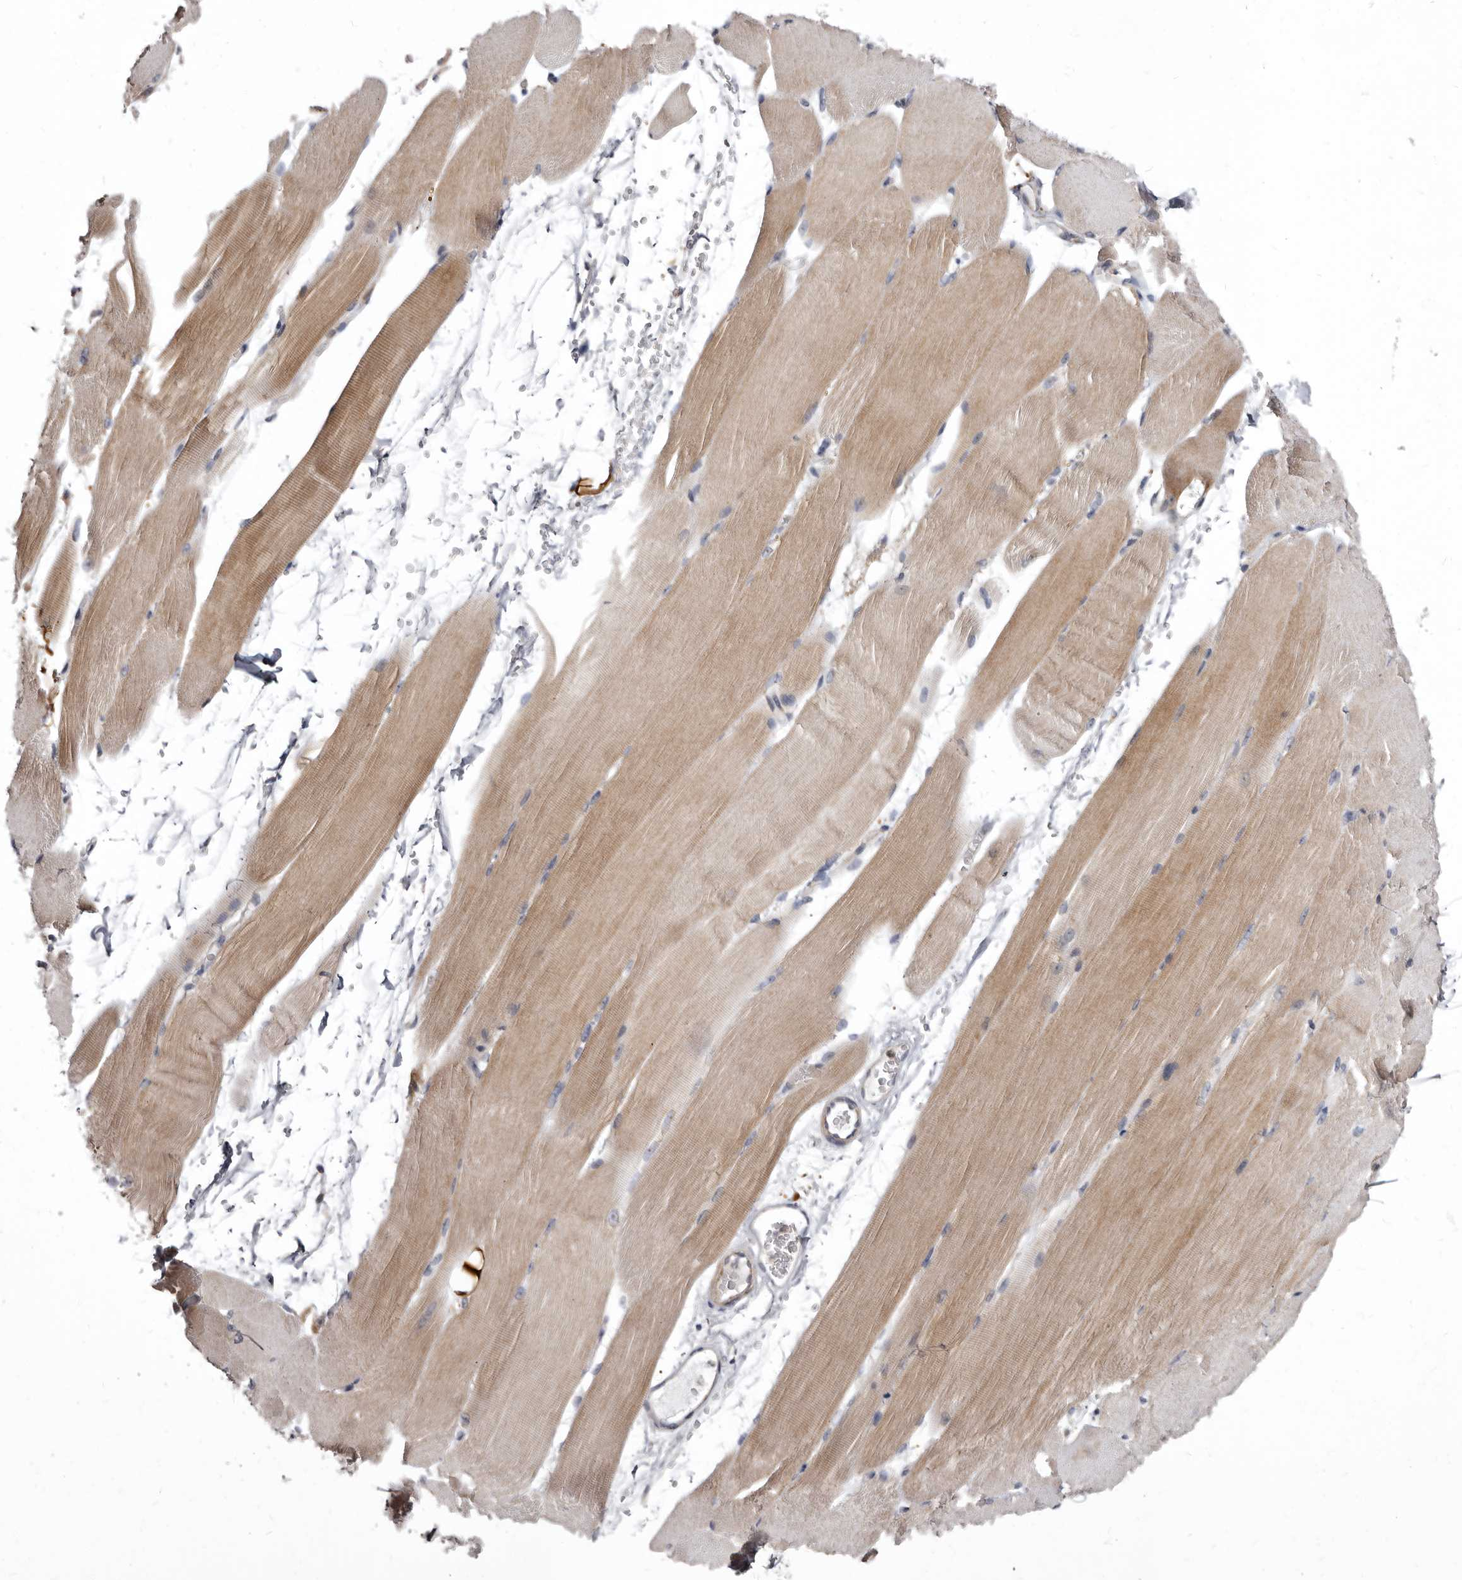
{"staining": {"intensity": "weak", "quantity": ">75%", "location": "cytoplasmic/membranous"}, "tissue": "skeletal muscle", "cell_type": "Myocytes", "image_type": "normal", "snomed": [{"axis": "morphology", "description": "Normal tissue, NOS"}, {"axis": "topography", "description": "Skeletal muscle"}, {"axis": "topography", "description": "Parathyroid gland"}], "caption": "The photomicrograph reveals staining of unremarkable skeletal muscle, revealing weak cytoplasmic/membranous protein positivity (brown color) within myocytes.", "gene": "SMC4", "patient": {"sex": "female", "age": 37}}